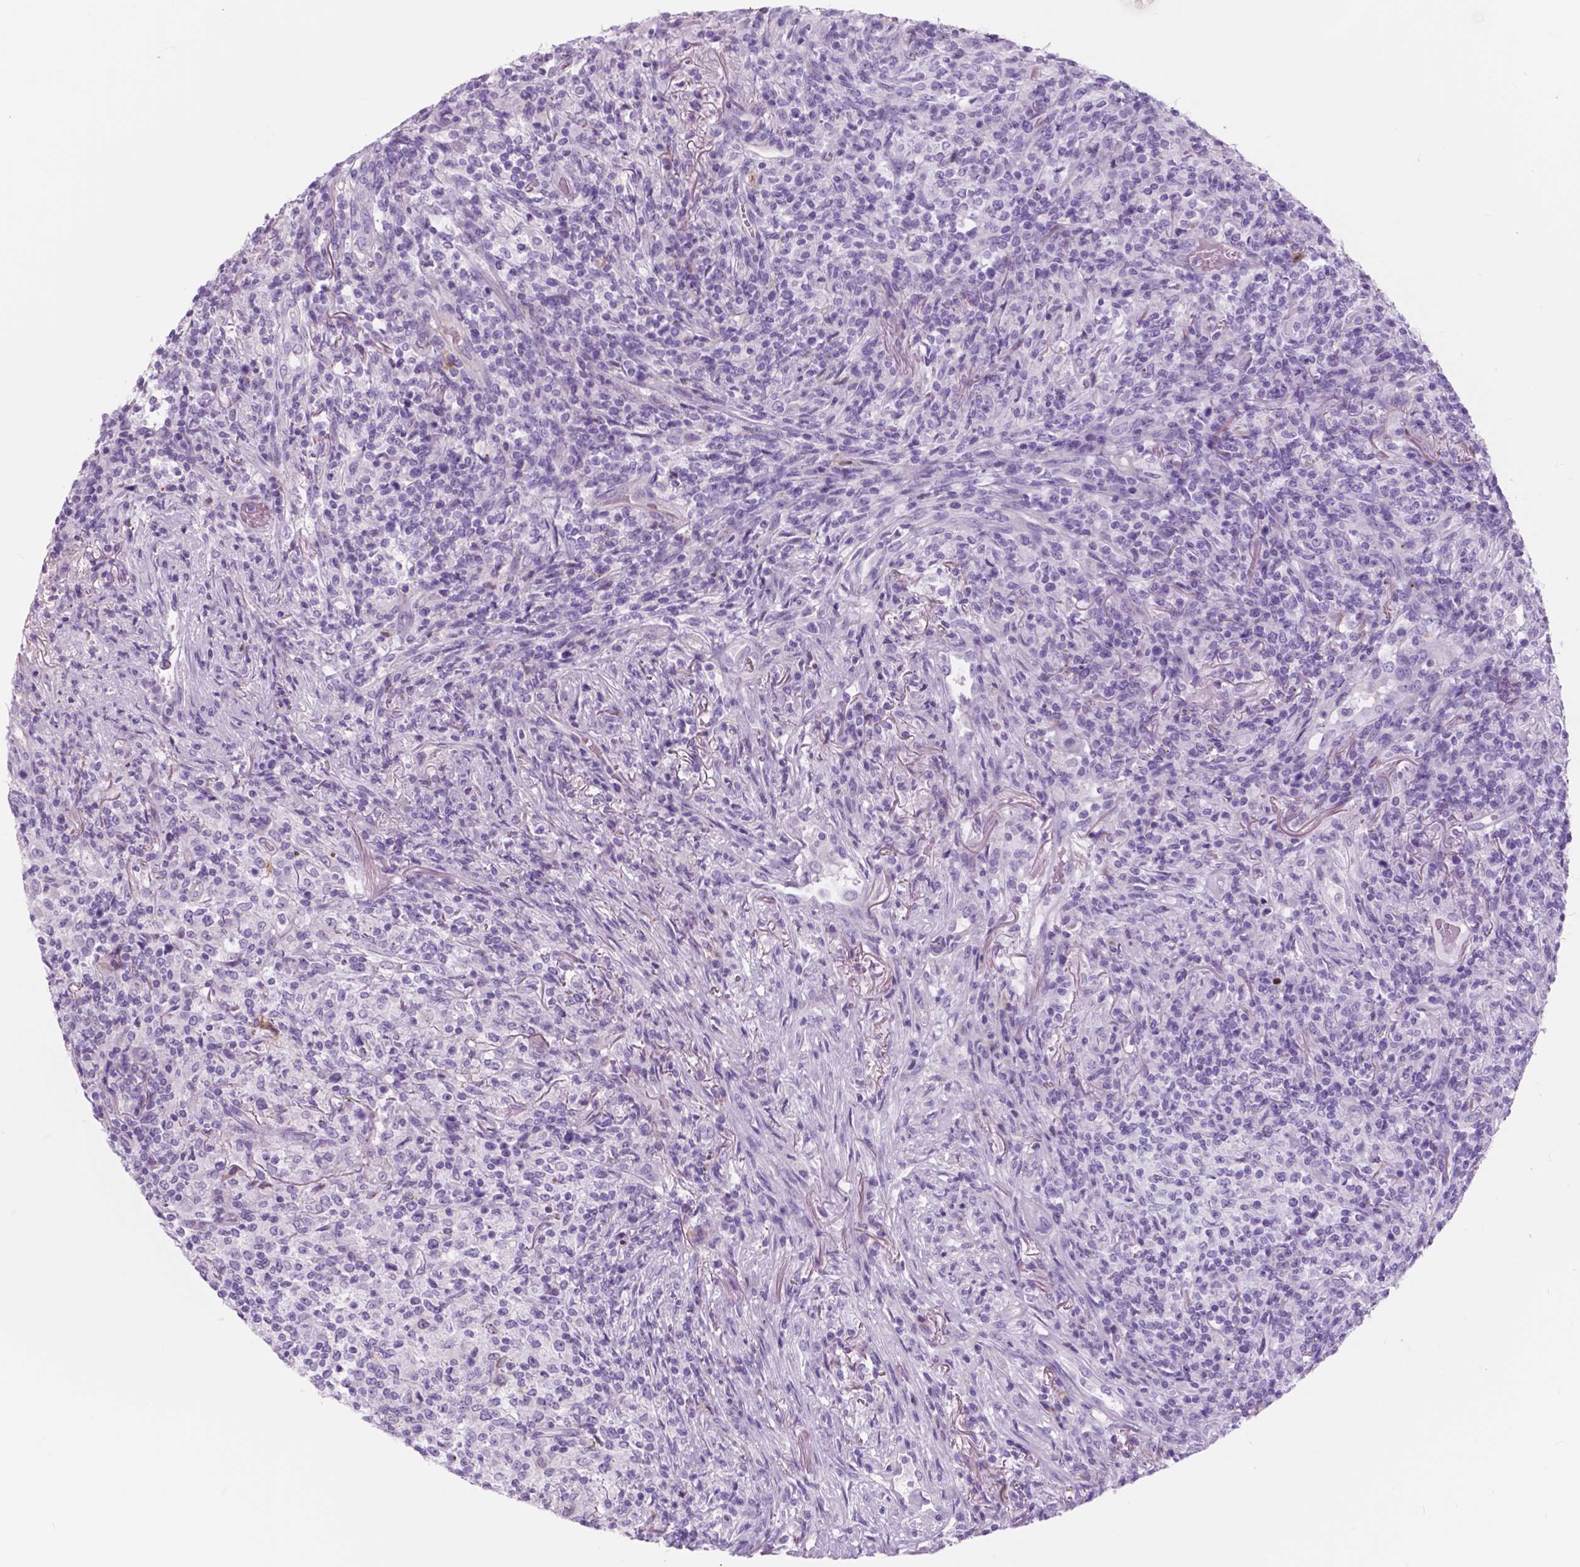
{"staining": {"intensity": "negative", "quantity": "none", "location": "none"}, "tissue": "lymphoma", "cell_type": "Tumor cells", "image_type": "cancer", "snomed": [{"axis": "morphology", "description": "Malignant lymphoma, non-Hodgkin's type, High grade"}, {"axis": "topography", "description": "Lung"}], "caption": "DAB (3,3'-diaminobenzidine) immunohistochemical staining of human lymphoma displays no significant positivity in tumor cells. (Stains: DAB (3,3'-diaminobenzidine) immunohistochemistry with hematoxylin counter stain, Microscopy: brightfield microscopy at high magnification).", "gene": "FXYD2", "patient": {"sex": "male", "age": 79}}